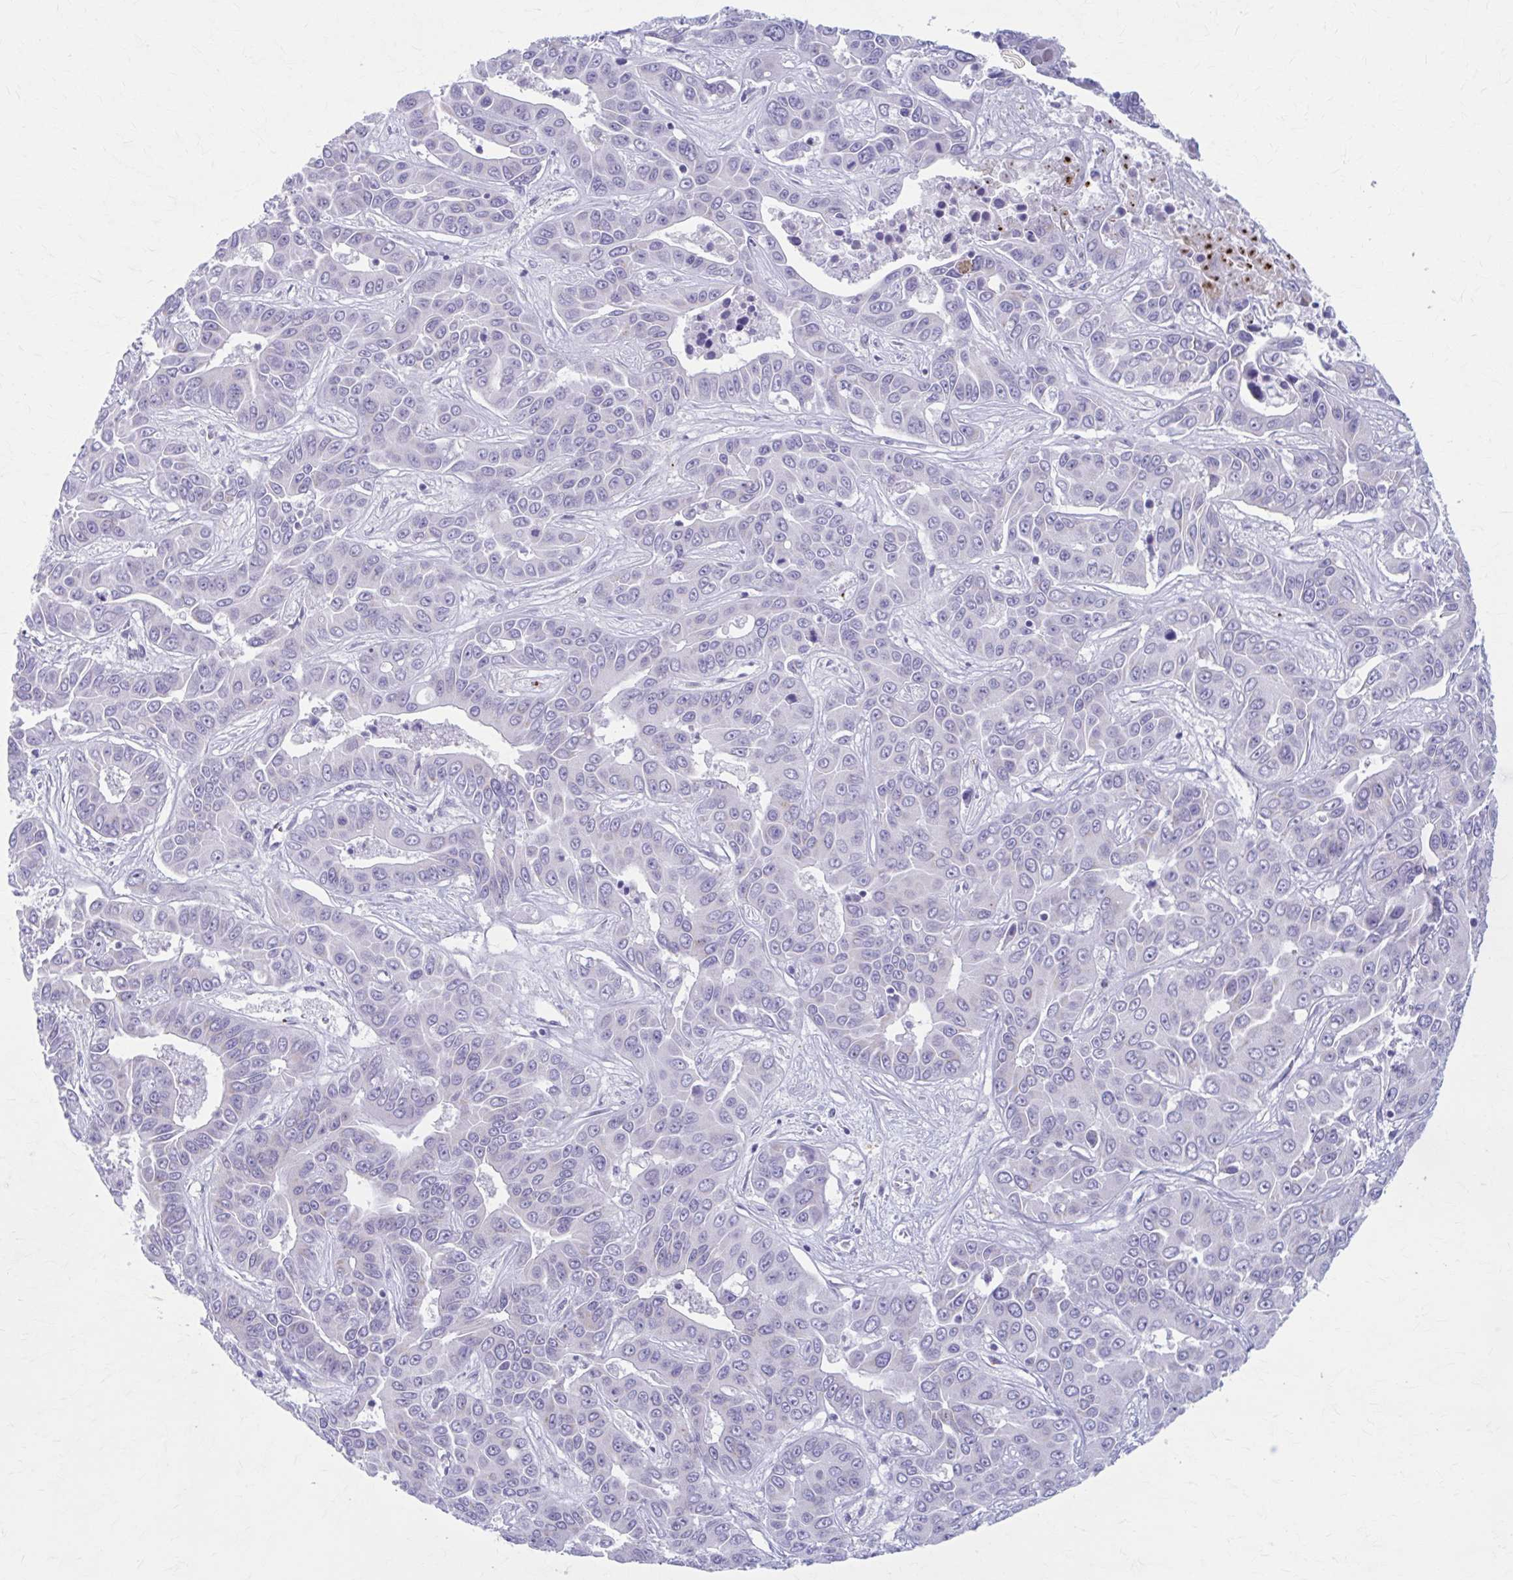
{"staining": {"intensity": "negative", "quantity": "none", "location": "none"}, "tissue": "liver cancer", "cell_type": "Tumor cells", "image_type": "cancer", "snomed": [{"axis": "morphology", "description": "Cholangiocarcinoma"}, {"axis": "topography", "description": "Liver"}], "caption": "Tumor cells show no significant protein staining in liver cholangiocarcinoma.", "gene": "KCNE2", "patient": {"sex": "female", "age": 52}}